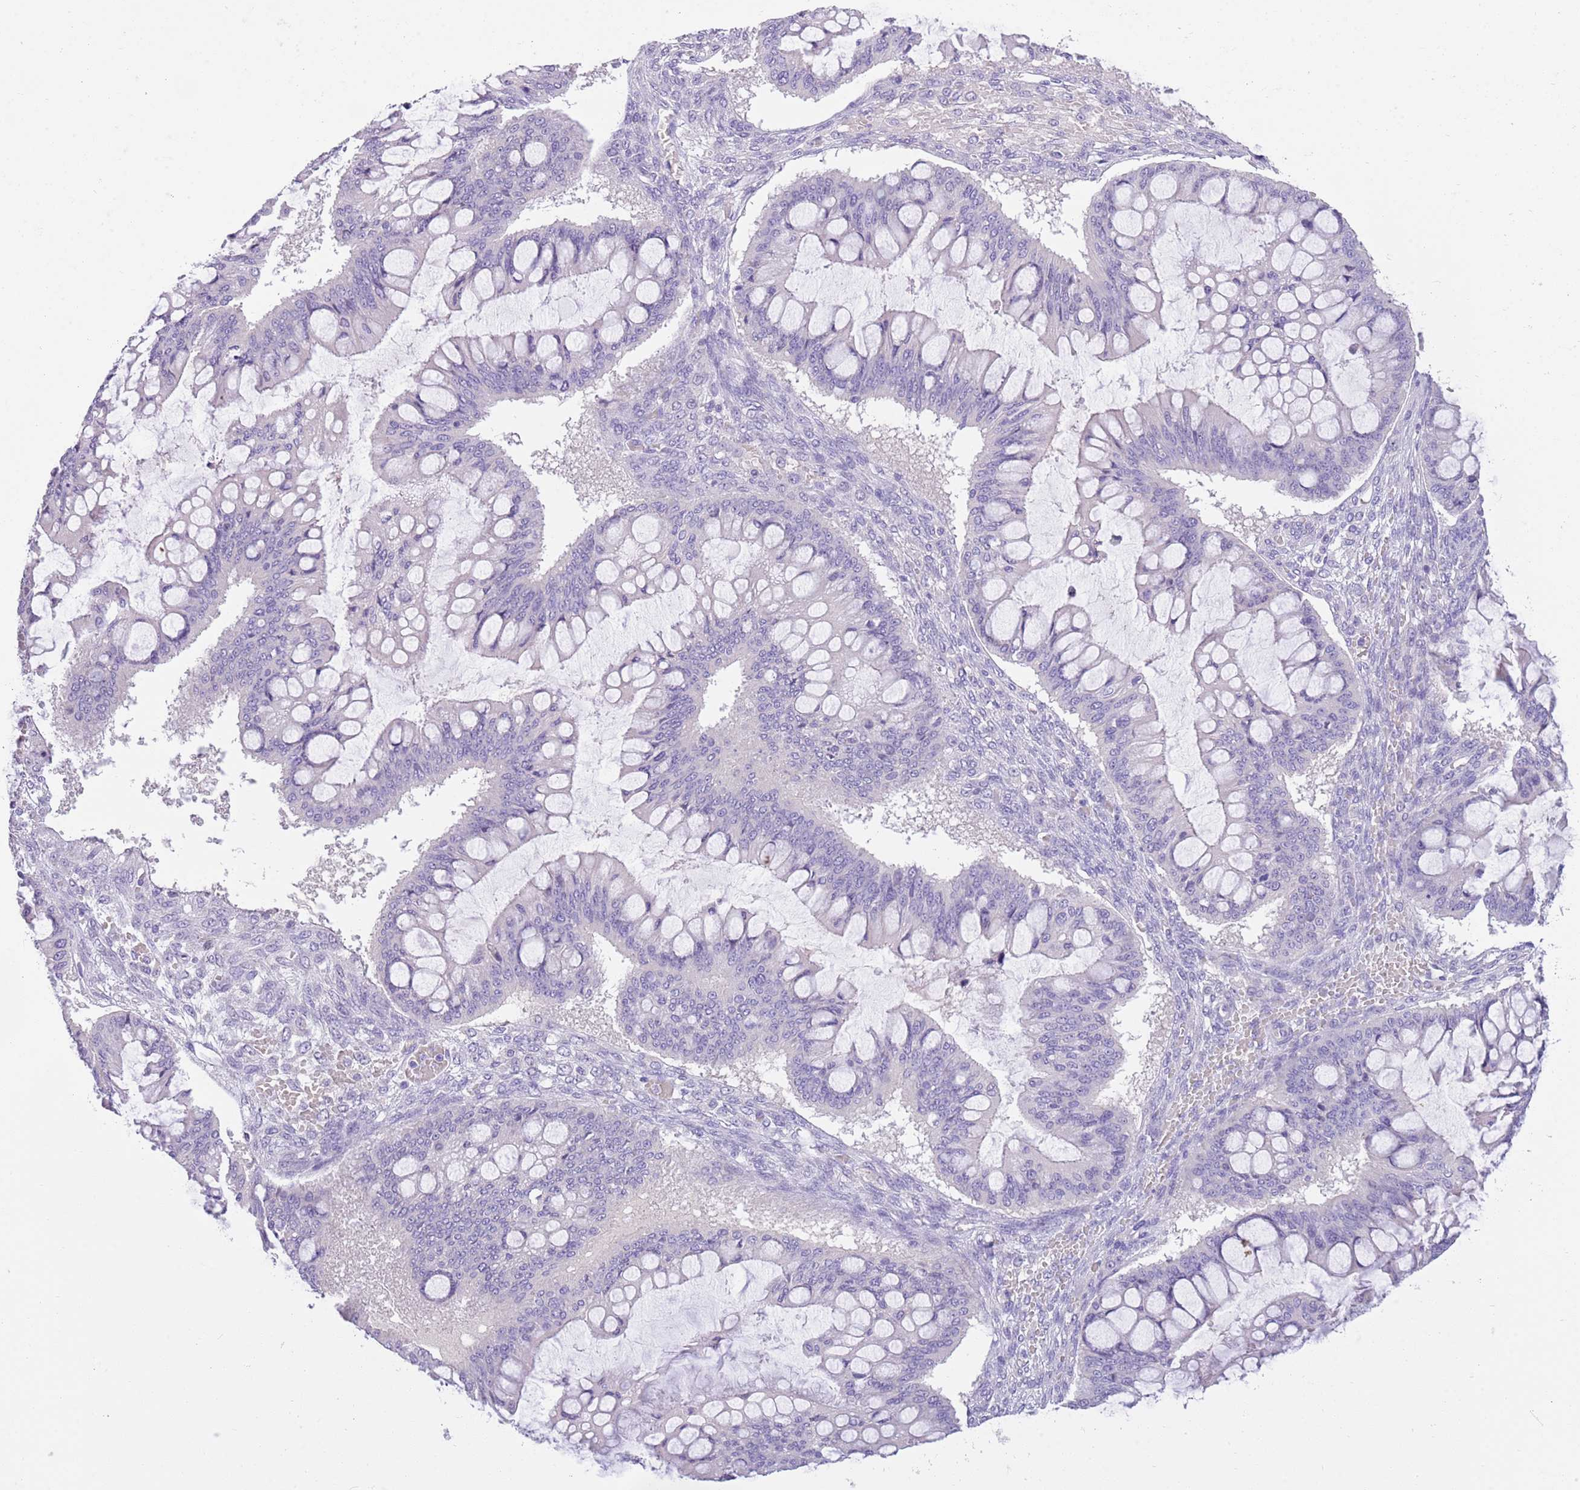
{"staining": {"intensity": "negative", "quantity": "none", "location": "none"}, "tissue": "ovarian cancer", "cell_type": "Tumor cells", "image_type": "cancer", "snomed": [{"axis": "morphology", "description": "Cystadenocarcinoma, mucinous, NOS"}, {"axis": "topography", "description": "Ovary"}], "caption": "Protein analysis of ovarian cancer (mucinous cystadenocarcinoma) reveals no significant staining in tumor cells.", "gene": "SFTPA1", "patient": {"sex": "female", "age": 73}}